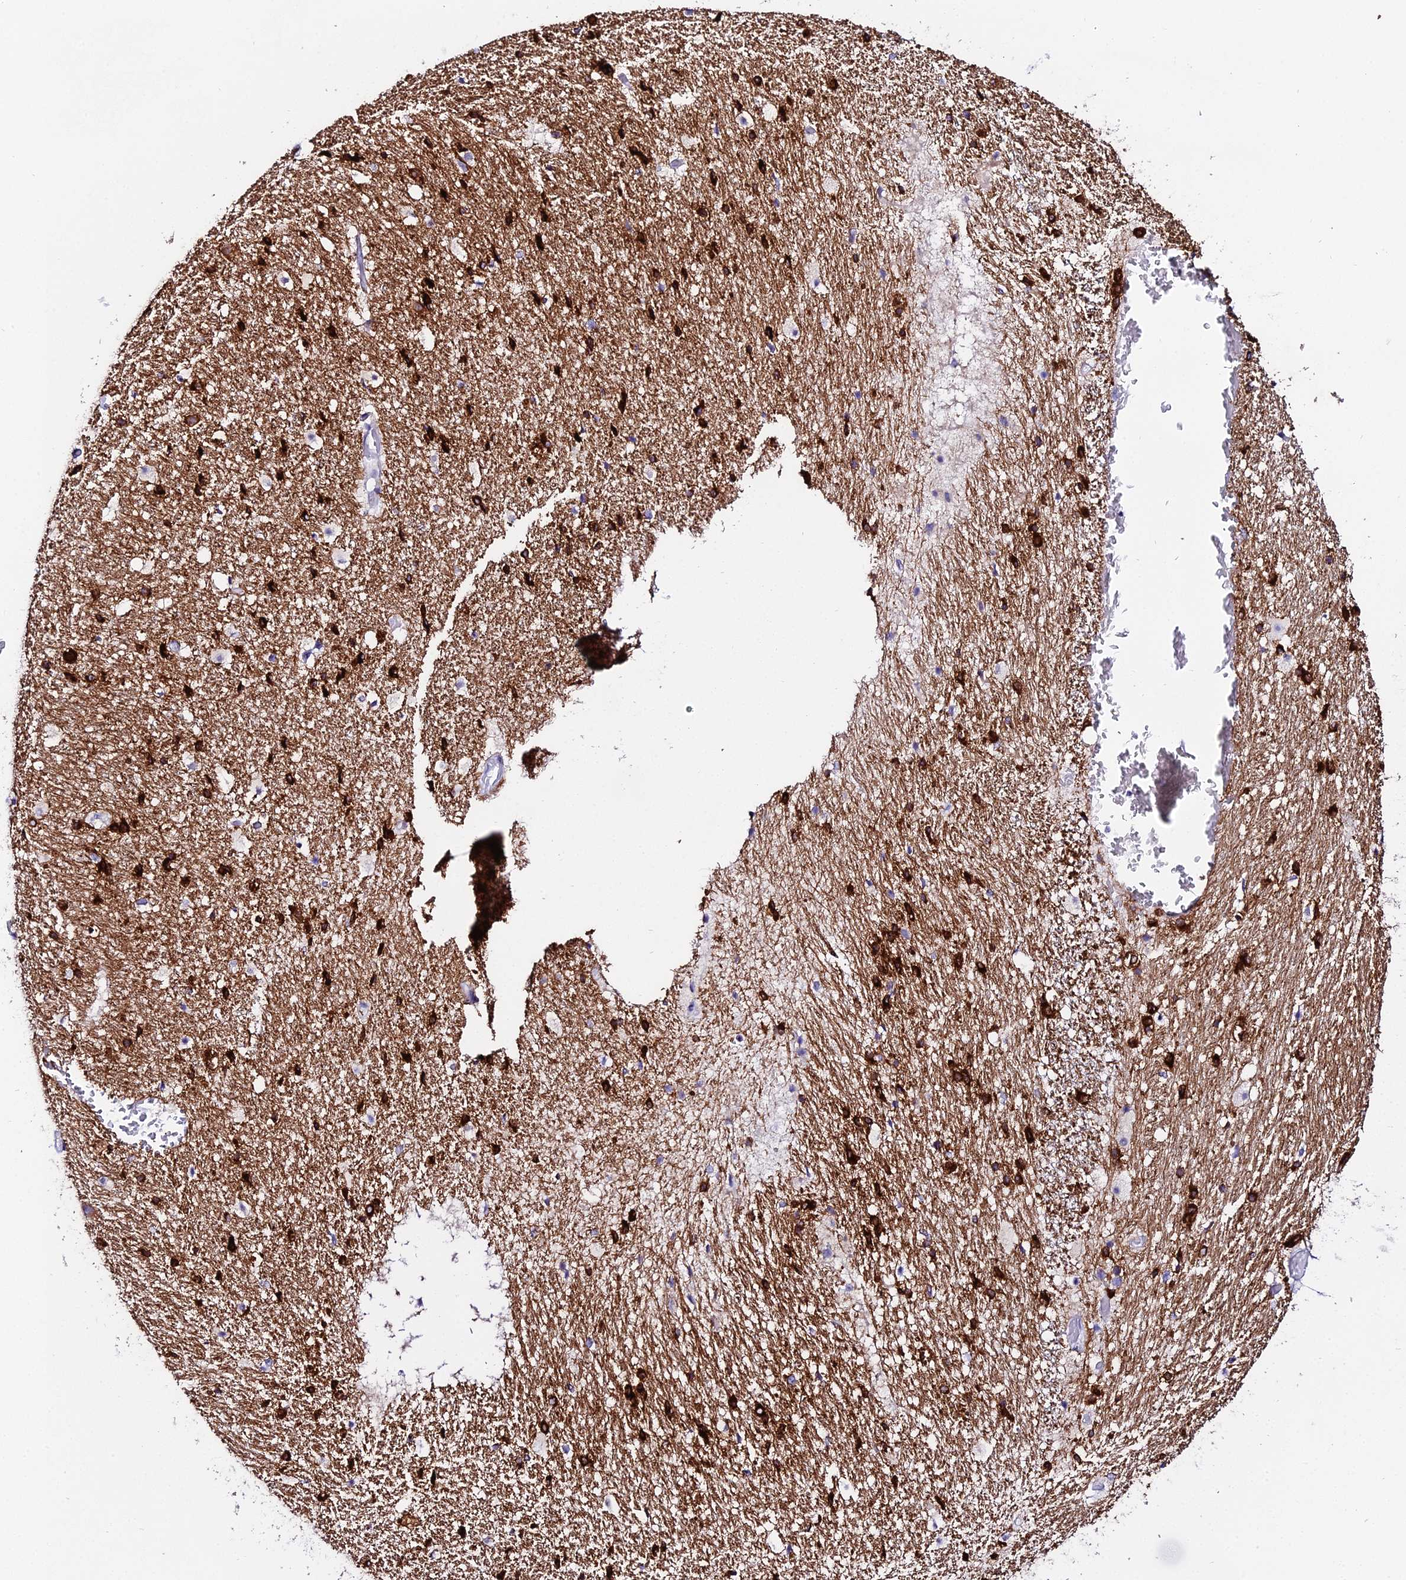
{"staining": {"intensity": "strong", "quantity": "25%-75%", "location": "cytoplasmic/membranous"}, "tissue": "hippocampus", "cell_type": "Glial cells", "image_type": "normal", "snomed": [{"axis": "morphology", "description": "Normal tissue, NOS"}, {"axis": "topography", "description": "Hippocampus"}], "caption": "Glial cells reveal high levels of strong cytoplasmic/membranous staining in approximately 25%-75% of cells in normal hippocampus. The staining was performed using DAB to visualize the protein expression in brown, while the nuclei were stained in blue with hematoxylin (Magnification: 20x).", "gene": "ATG16L2", "patient": {"sex": "female", "age": 52}}